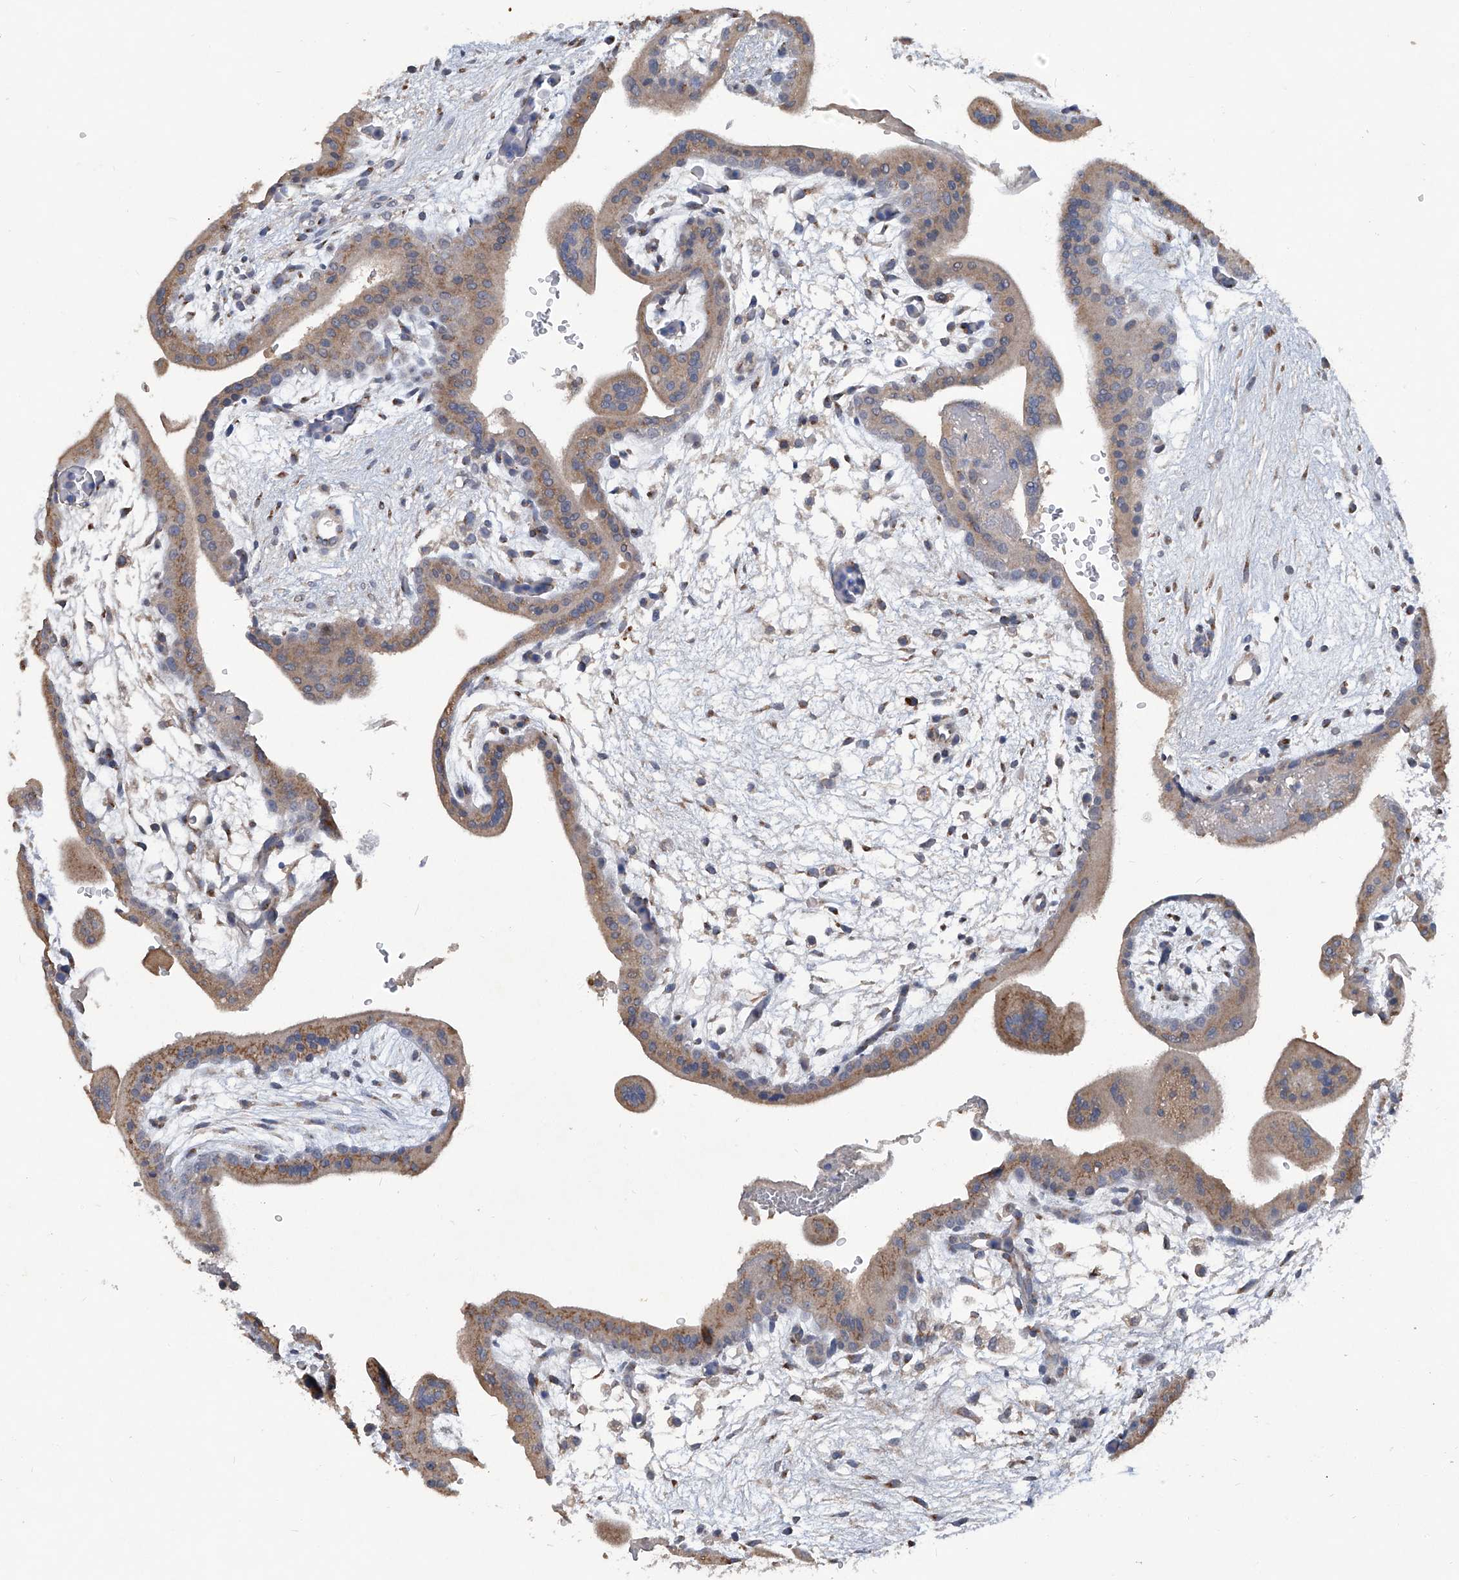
{"staining": {"intensity": "weak", "quantity": ">75%", "location": "cytoplasmic/membranous"}, "tissue": "placenta", "cell_type": "Trophoblastic cells", "image_type": "normal", "snomed": [{"axis": "morphology", "description": "Normal tissue, NOS"}, {"axis": "topography", "description": "Placenta"}], "caption": "The image reveals staining of unremarkable placenta, revealing weak cytoplasmic/membranous protein expression (brown color) within trophoblastic cells.", "gene": "PCSK5", "patient": {"sex": "female", "age": 35}}